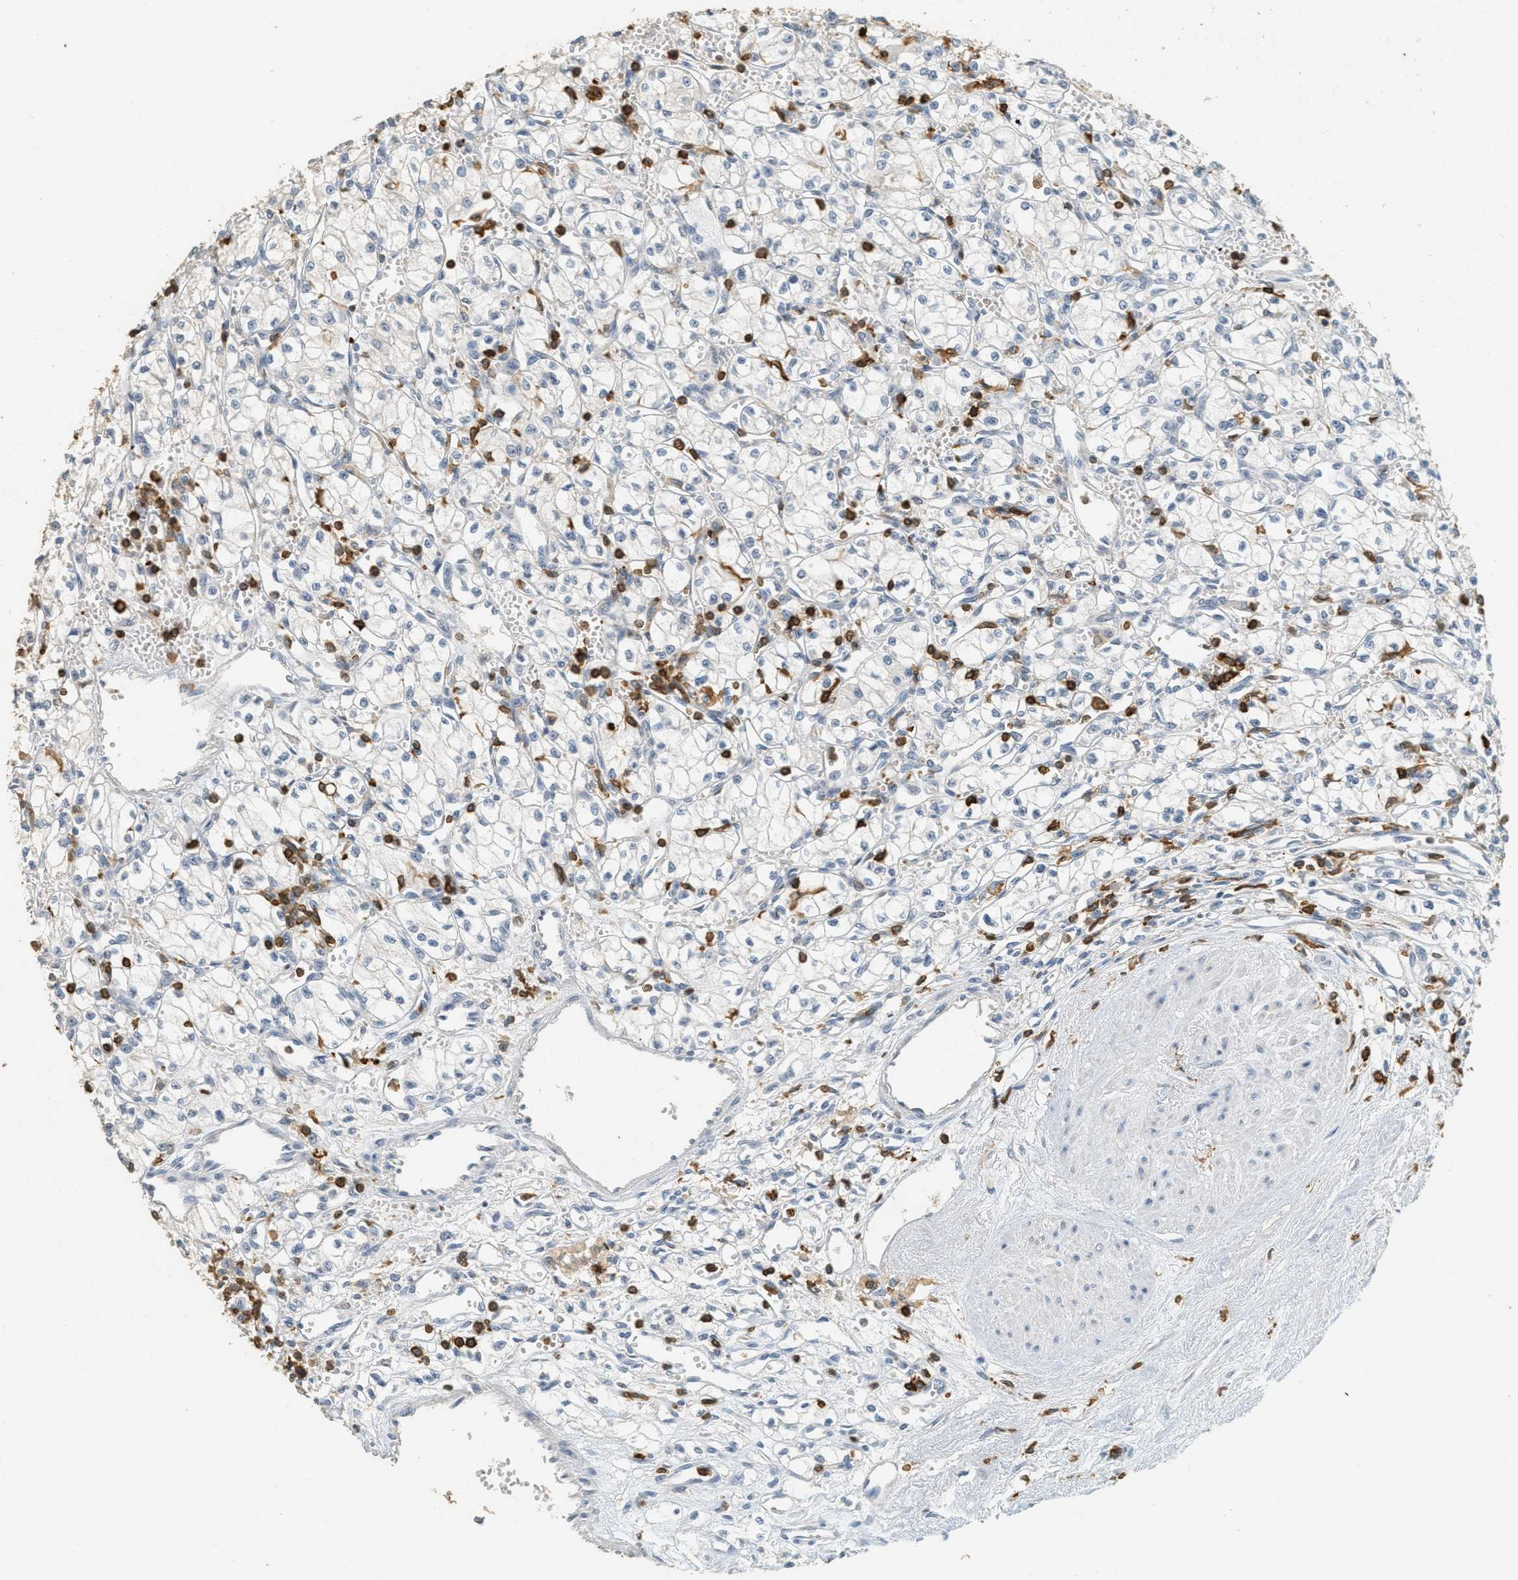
{"staining": {"intensity": "negative", "quantity": "none", "location": "none"}, "tissue": "renal cancer", "cell_type": "Tumor cells", "image_type": "cancer", "snomed": [{"axis": "morphology", "description": "Normal tissue, NOS"}, {"axis": "morphology", "description": "Adenocarcinoma, NOS"}, {"axis": "topography", "description": "Kidney"}], "caption": "IHC of renal adenocarcinoma displays no staining in tumor cells.", "gene": "LSP1", "patient": {"sex": "male", "age": 59}}